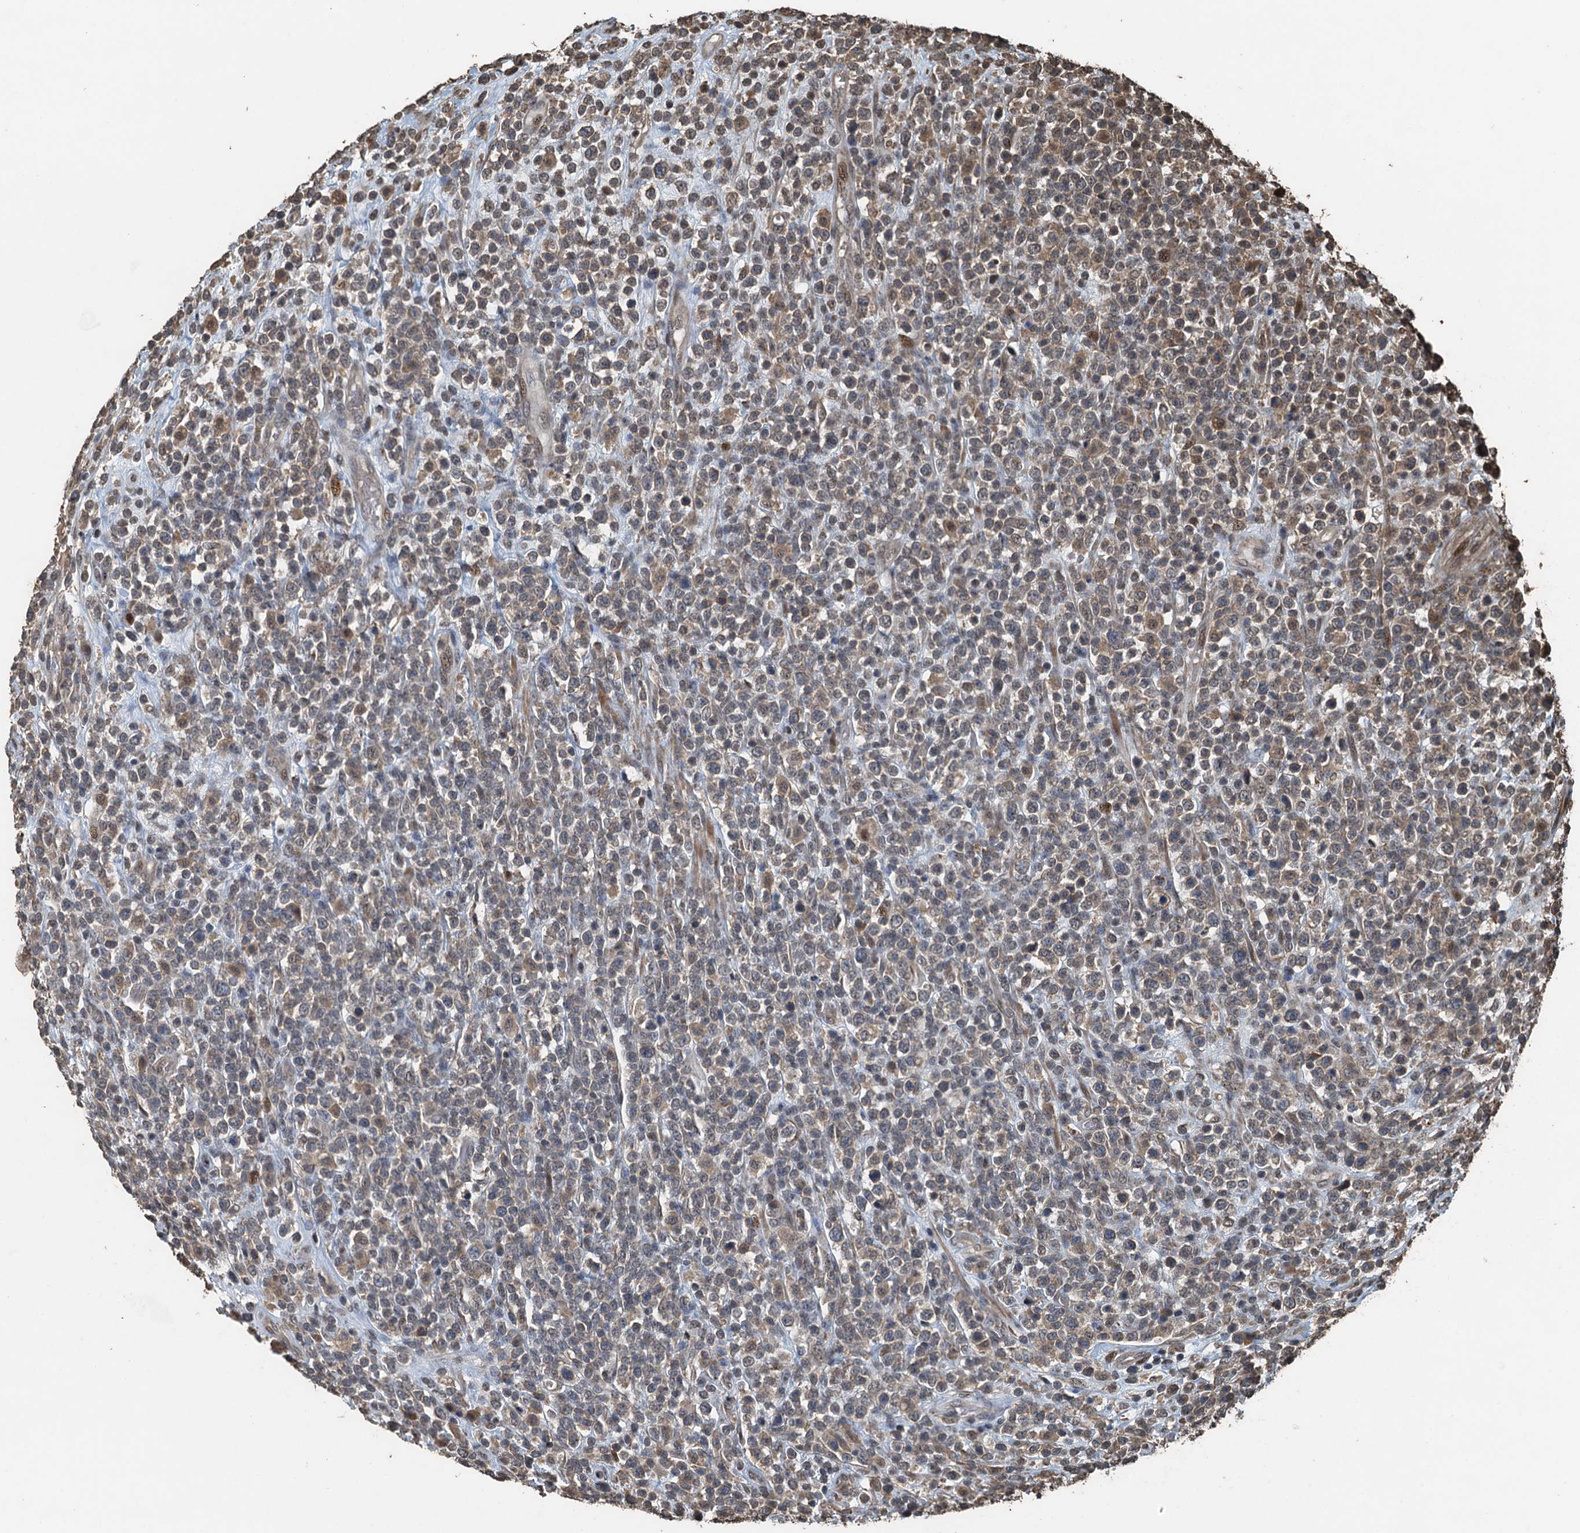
{"staining": {"intensity": "weak", "quantity": "<25%", "location": "cytoplasmic/membranous"}, "tissue": "lymphoma", "cell_type": "Tumor cells", "image_type": "cancer", "snomed": [{"axis": "morphology", "description": "Malignant lymphoma, non-Hodgkin's type, High grade"}, {"axis": "topography", "description": "Colon"}], "caption": "Tumor cells are negative for brown protein staining in high-grade malignant lymphoma, non-Hodgkin's type. Brightfield microscopy of immunohistochemistry stained with DAB (3,3'-diaminobenzidine) (brown) and hematoxylin (blue), captured at high magnification.", "gene": "PIGN", "patient": {"sex": "female", "age": 53}}